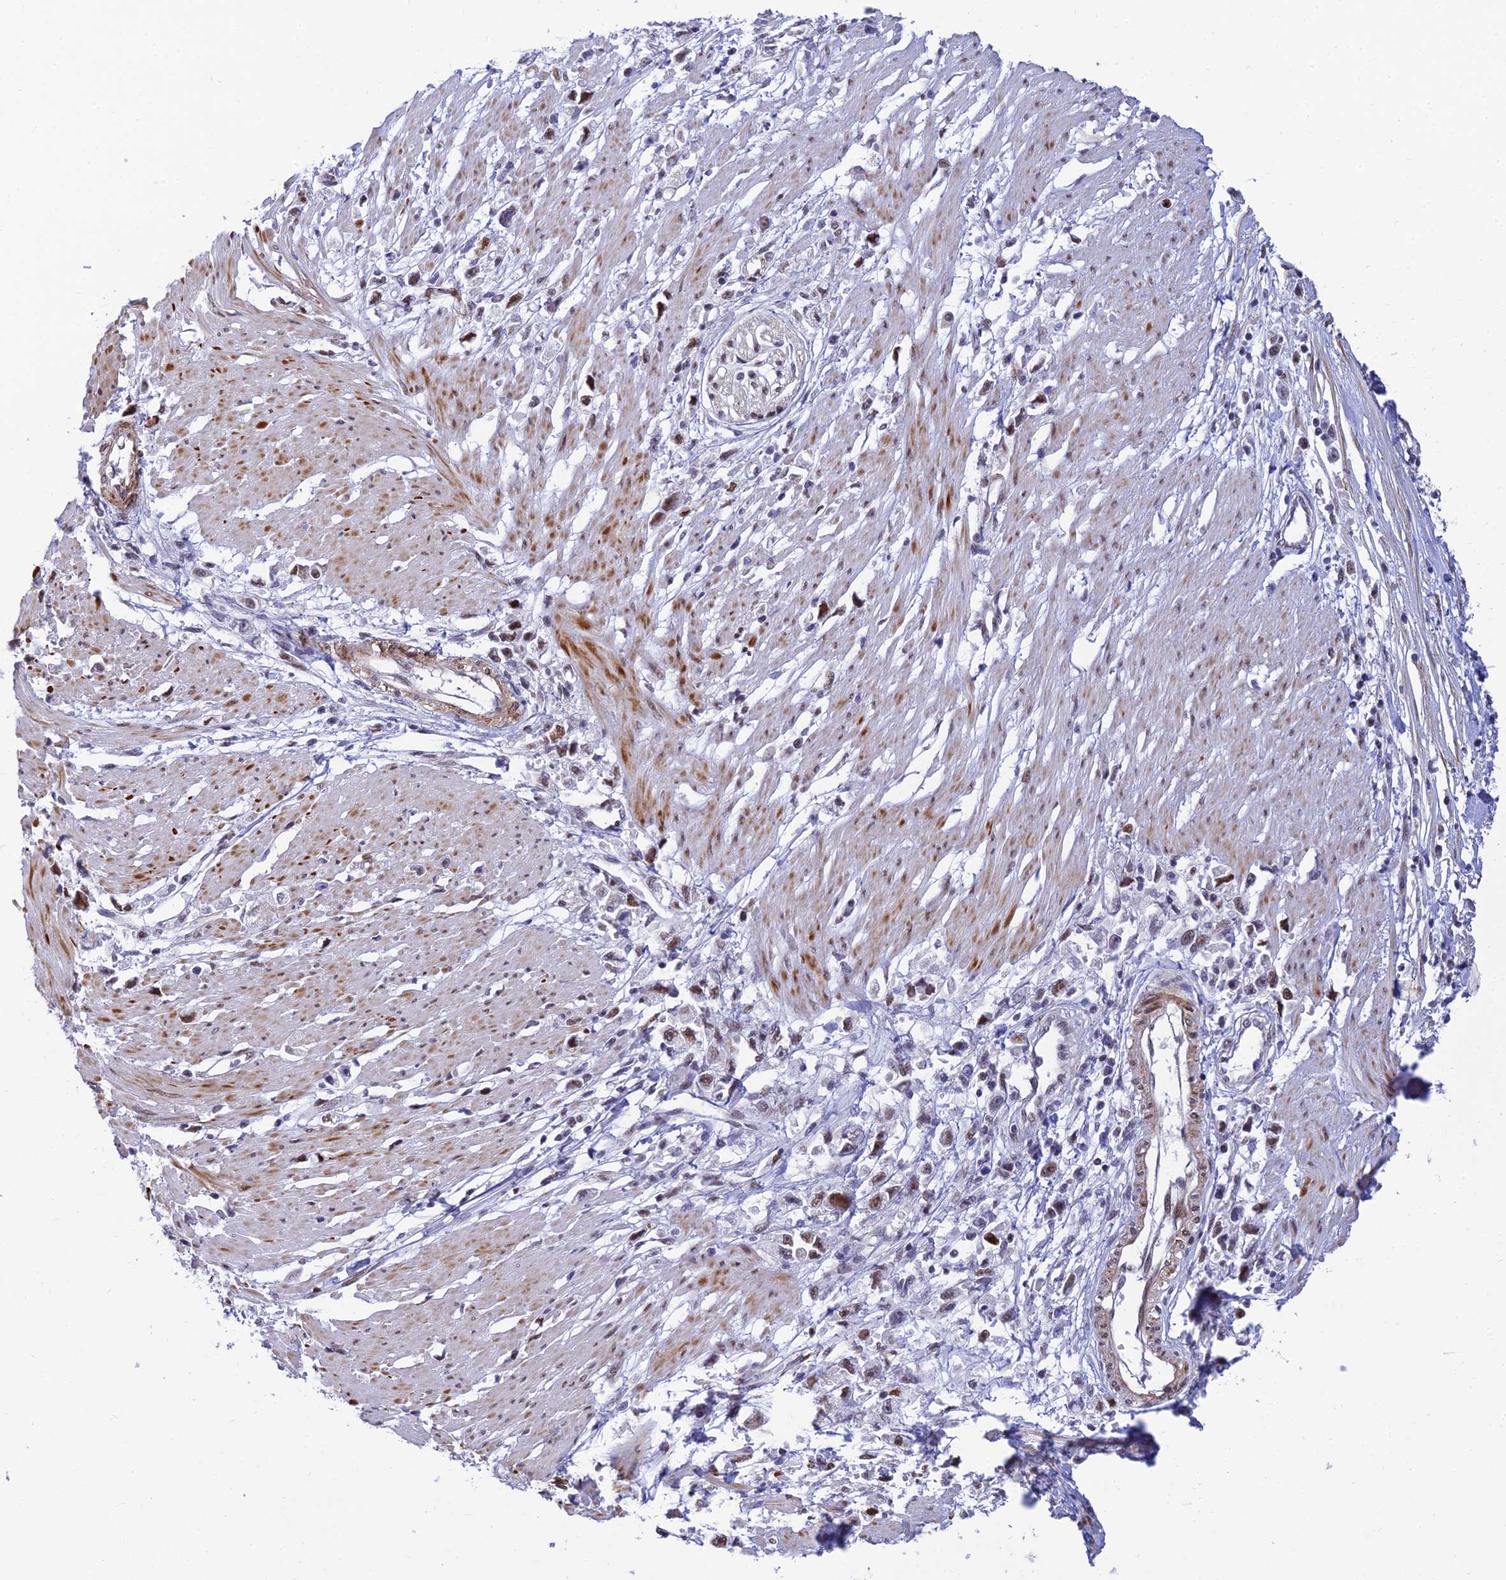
{"staining": {"intensity": "moderate", "quantity": "25%-75%", "location": "nuclear"}, "tissue": "stomach cancer", "cell_type": "Tumor cells", "image_type": "cancer", "snomed": [{"axis": "morphology", "description": "Adenocarcinoma, NOS"}, {"axis": "topography", "description": "Stomach"}], "caption": "IHC of stomach adenocarcinoma shows medium levels of moderate nuclear expression in approximately 25%-75% of tumor cells. (Stains: DAB (3,3'-diaminobenzidine) in brown, nuclei in blue, Microscopy: brightfield microscopy at high magnification).", "gene": "CLK4", "patient": {"sex": "female", "age": 59}}